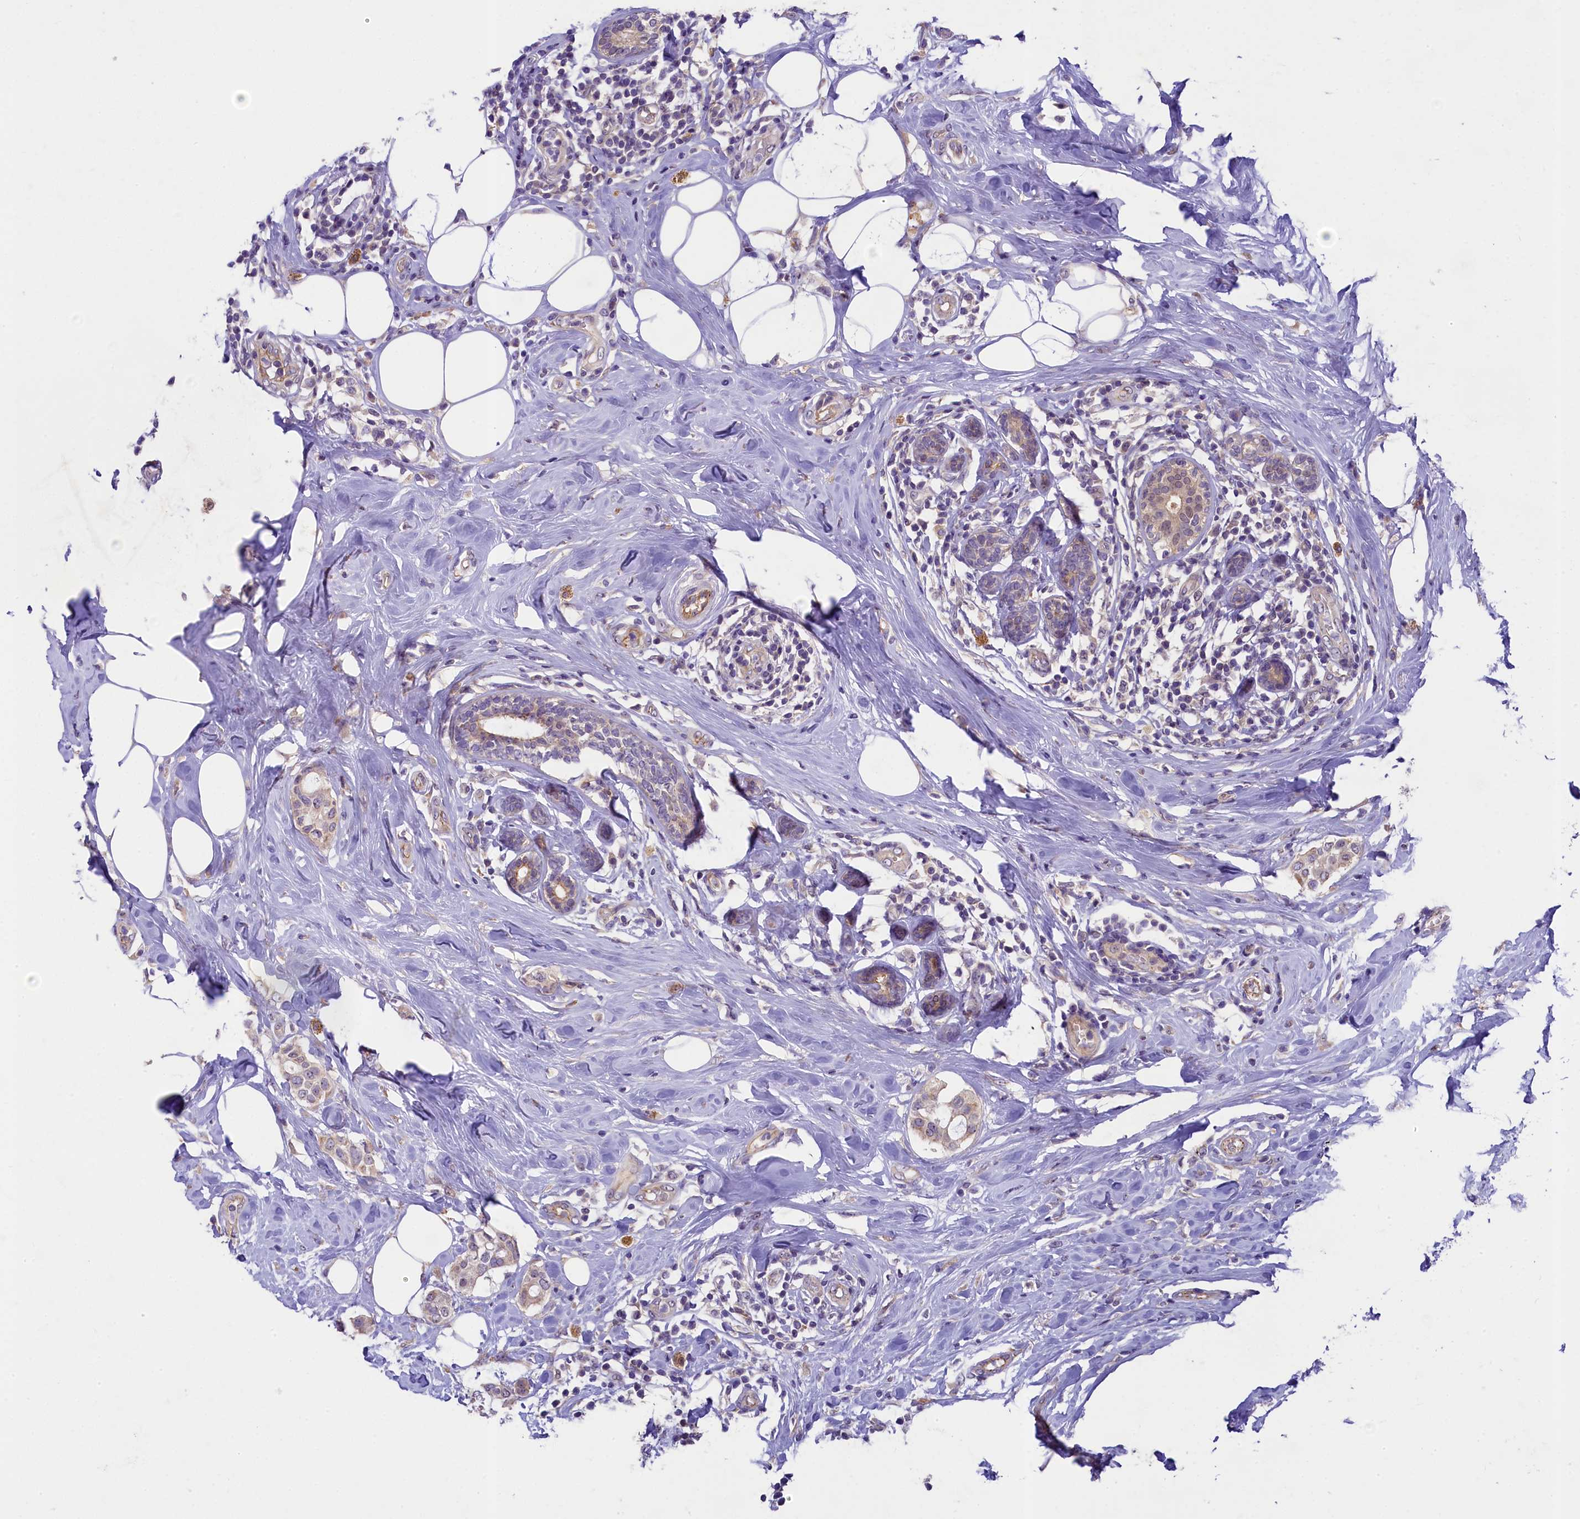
{"staining": {"intensity": "weak", "quantity": "<25%", "location": "cytoplasmic/membranous"}, "tissue": "breast cancer", "cell_type": "Tumor cells", "image_type": "cancer", "snomed": [{"axis": "morphology", "description": "Lobular carcinoma"}, {"axis": "topography", "description": "Breast"}], "caption": "DAB immunohistochemical staining of breast cancer demonstrates no significant positivity in tumor cells.", "gene": "UBXN6", "patient": {"sex": "female", "age": 51}}